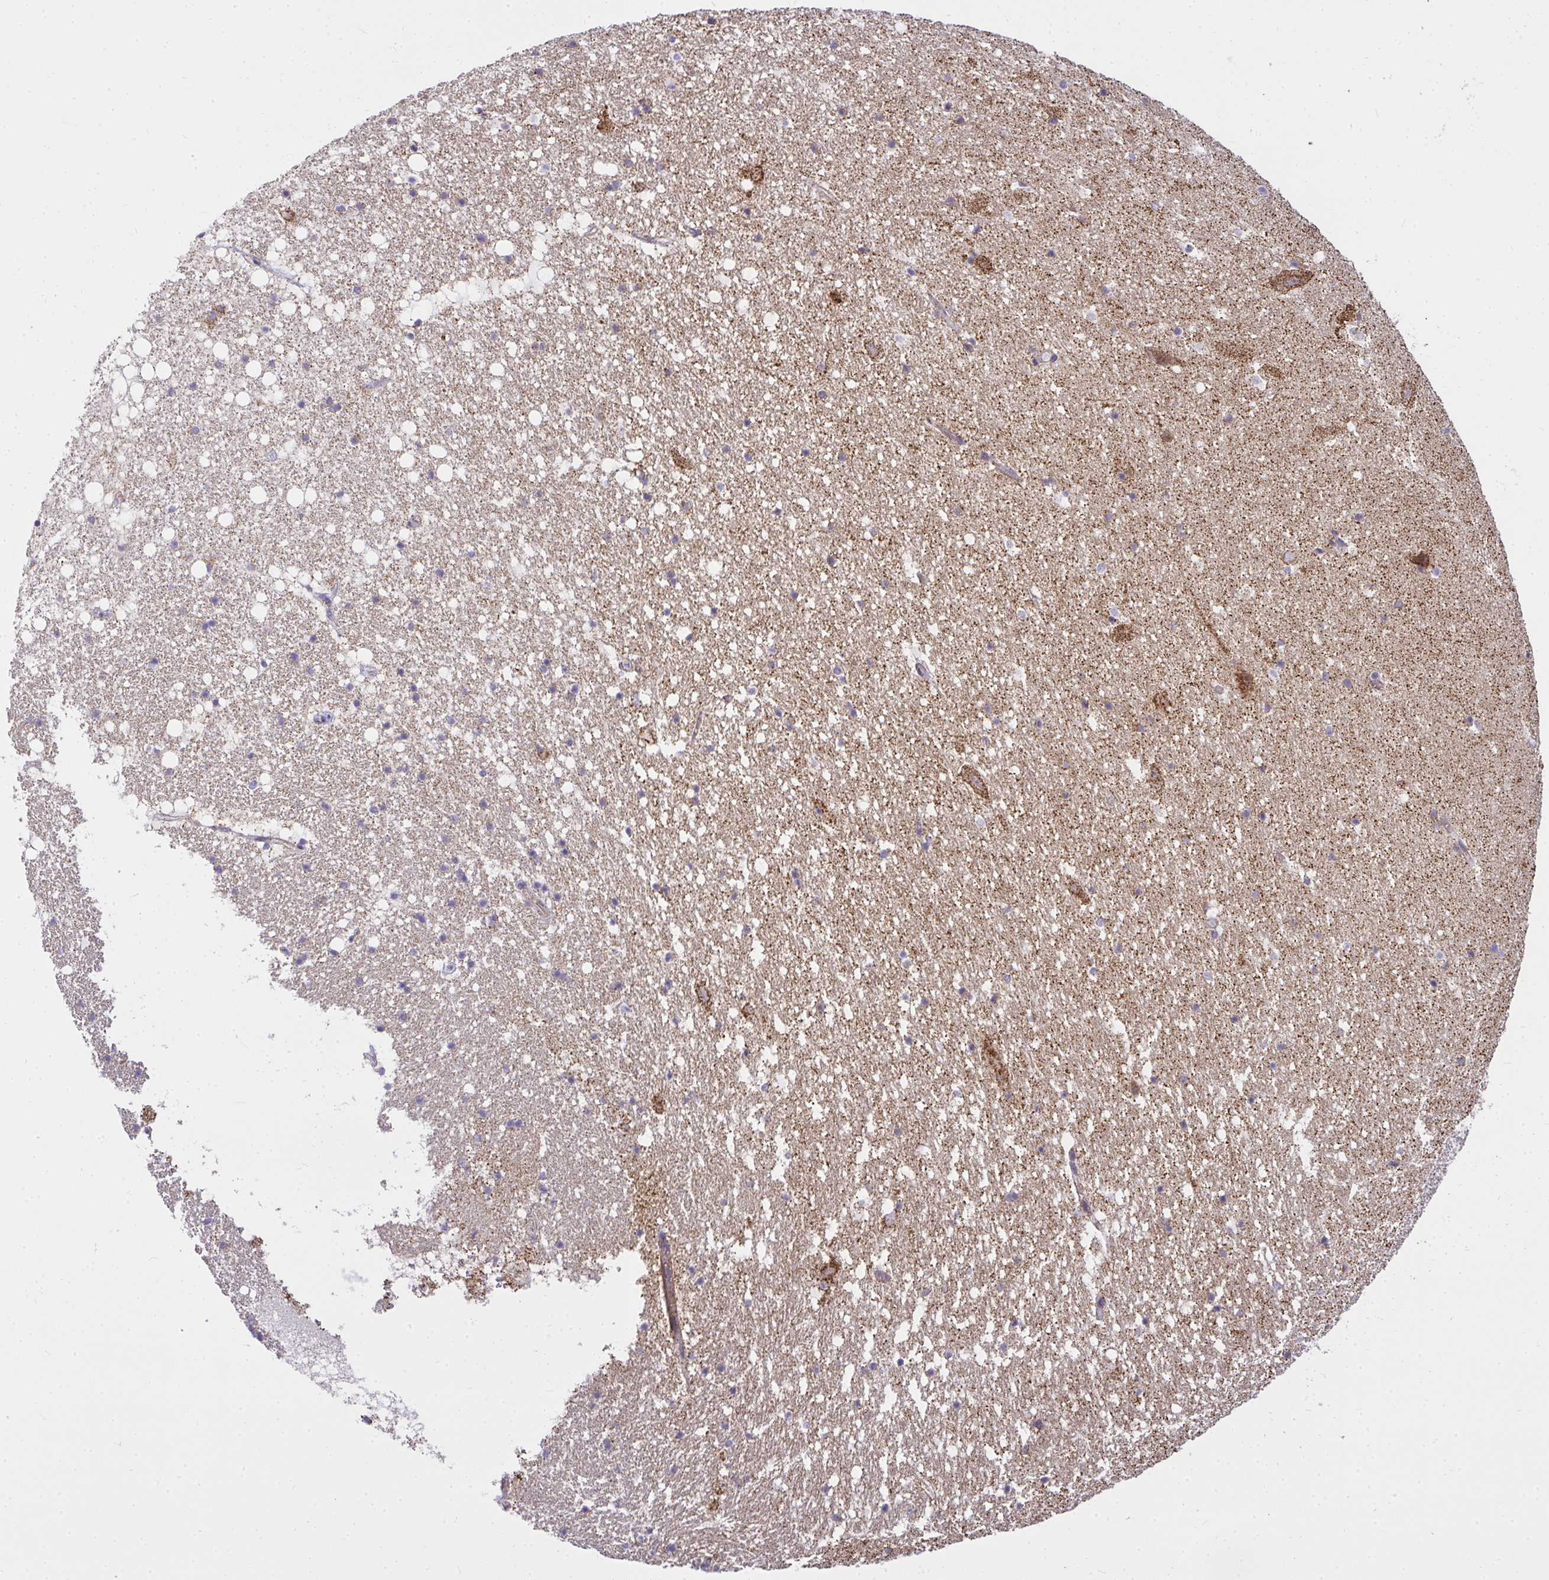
{"staining": {"intensity": "weak", "quantity": "<25%", "location": "cytoplasmic/membranous"}, "tissue": "hippocampus", "cell_type": "Glial cells", "image_type": "normal", "snomed": [{"axis": "morphology", "description": "Normal tissue, NOS"}, {"axis": "topography", "description": "Hippocampus"}], "caption": "DAB immunohistochemical staining of normal hippocampus shows no significant positivity in glial cells. (DAB (3,3'-diaminobenzidine) IHC visualized using brightfield microscopy, high magnification).", "gene": "SRRM4", "patient": {"sex": "female", "age": 42}}